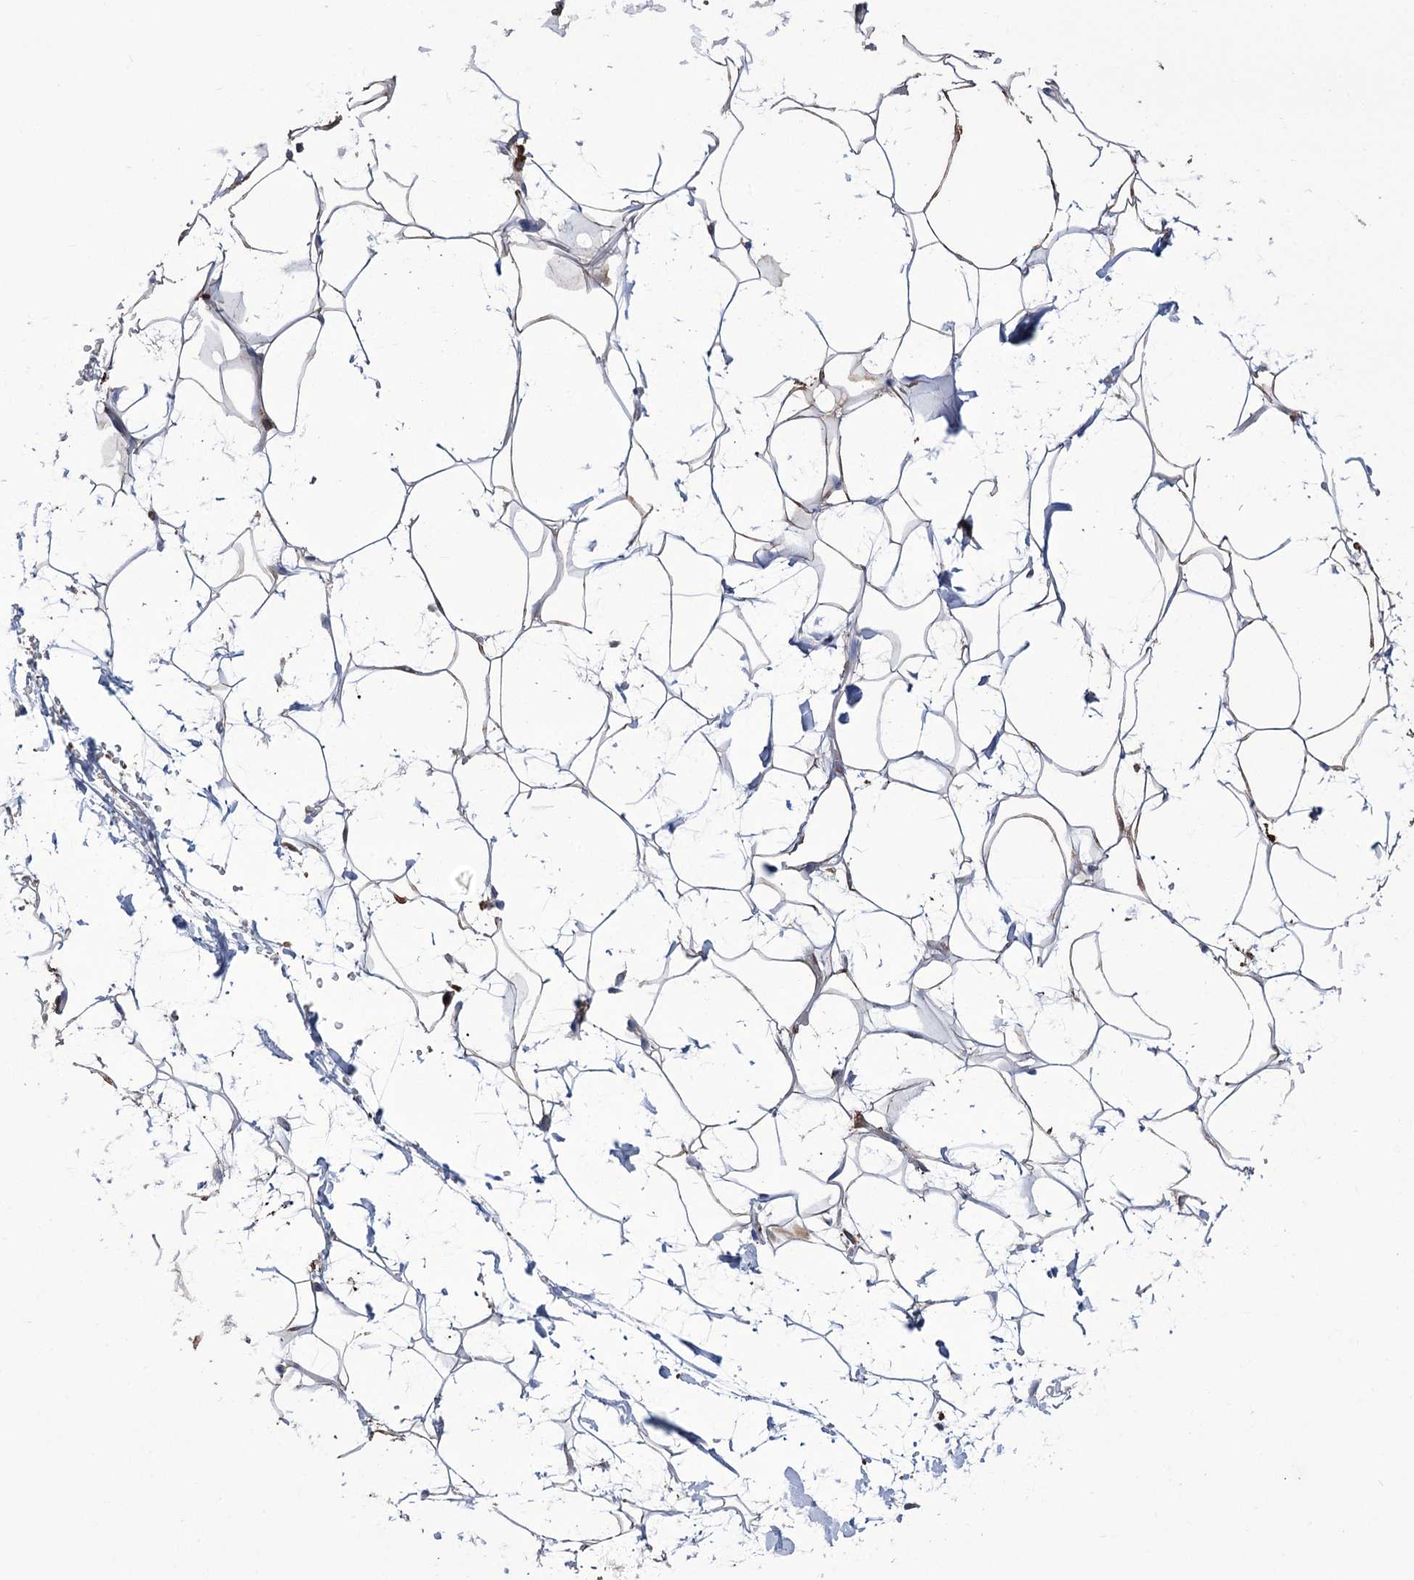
{"staining": {"intensity": "weak", "quantity": ">75%", "location": "cytoplasmic/membranous"}, "tissue": "adipose tissue", "cell_type": "Adipocytes", "image_type": "normal", "snomed": [{"axis": "morphology", "description": "Normal tissue, NOS"}, {"axis": "topography", "description": "Breast"}], "caption": "Immunohistochemical staining of benign adipose tissue displays low levels of weak cytoplasmic/membranous expression in approximately >75% of adipocytes.", "gene": "ZNF622", "patient": {"sex": "female", "age": 26}}